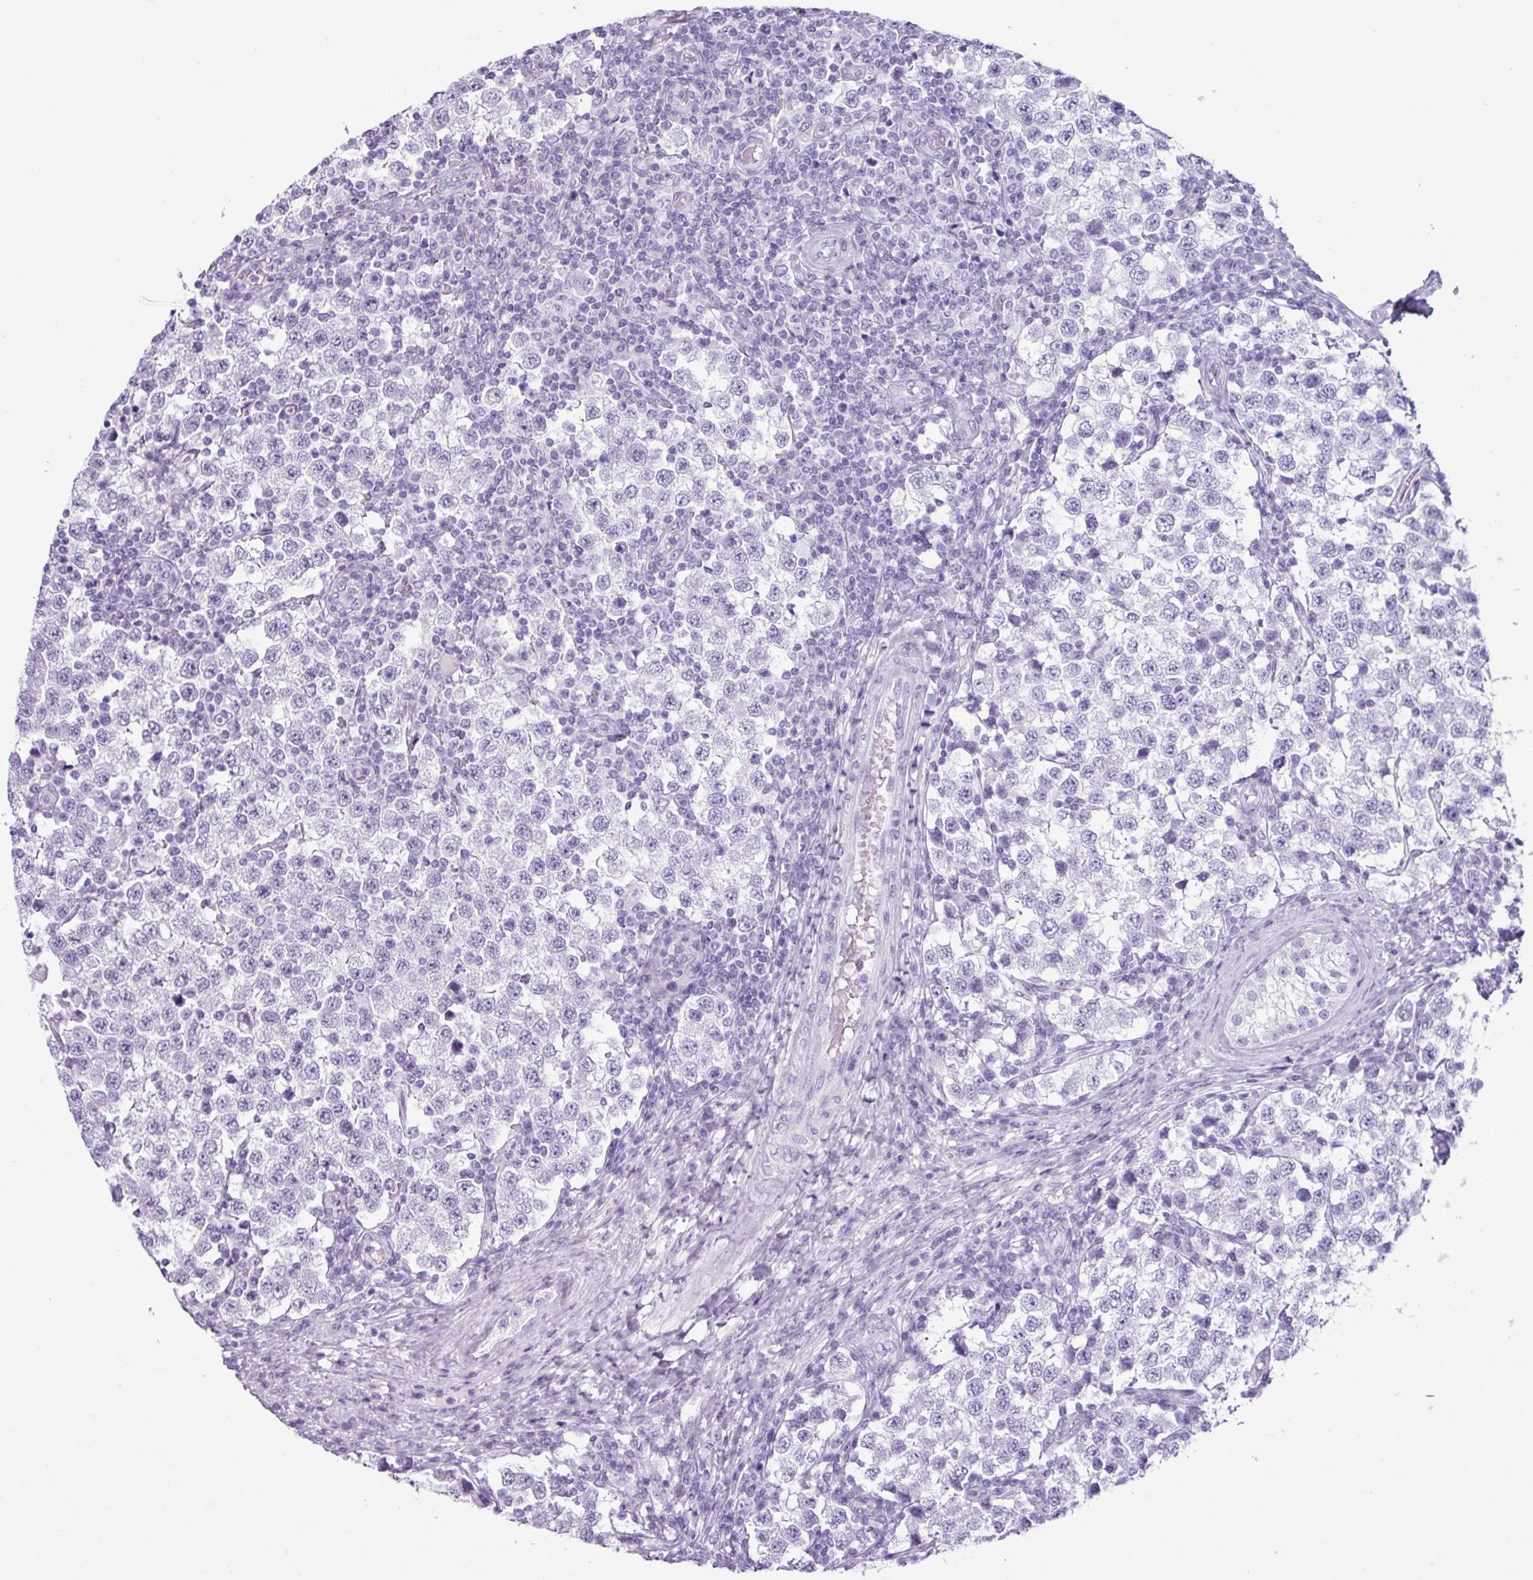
{"staining": {"intensity": "negative", "quantity": "none", "location": "none"}, "tissue": "testis cancer", "cell_type": "Tumor cells", "image_type": "cancer", "snomed": [{"axis": "morphology", "description": "Seminoma, NOS"}, {"axis": "topography", "description": "Testis"}], "caption": "Immunohistochemistry (IHC) photomicrograph of neoplastic tissue: testis cancer stained with DAB exhibits no significant protein staining in tumor cells.", "gene": "SCT", "patient": {"sex": "male", "age": 34}}